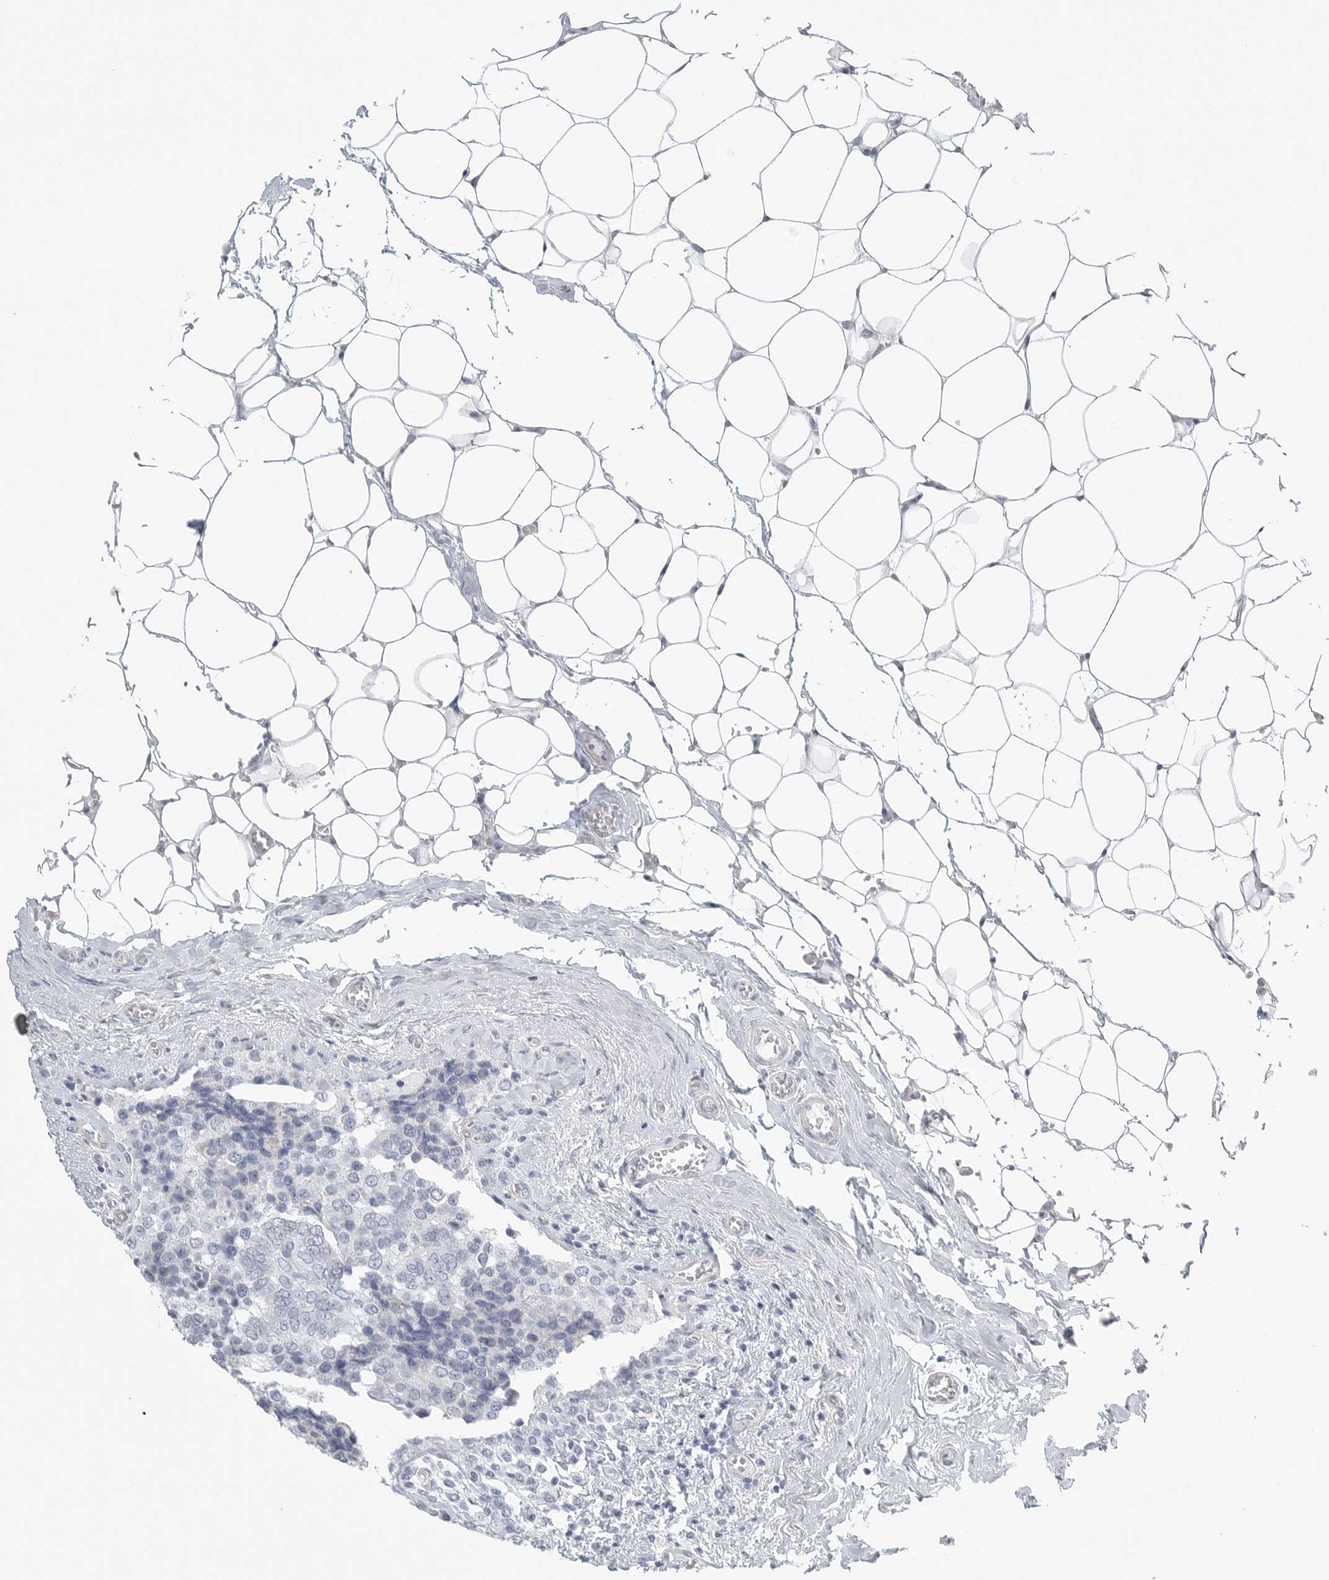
{"staining": {"intensity": "negative", "quantity": "none", "location": "none"}, "tissue": "breast cancer", "cell_type": "Tumor cells", "image_type": "cancer", "snomed": [{"axis": "morphology", "description": "Normal tissue, NOS"}, {"axis": "morphology", "description": "Duct carcinoma"}, {"axis": "topography", "description": "Breast"}], "caption": "A high-resolution micrograph shows IHC staining of infiltrating ductal carcinoma (breast), which exhibits no significant expression in tumor cells. (DAB immunohistochemistry (IHC) with hematoxylin counter stain).", "gene": "TNR", "patient": {"sex": "female", "age": 43}}